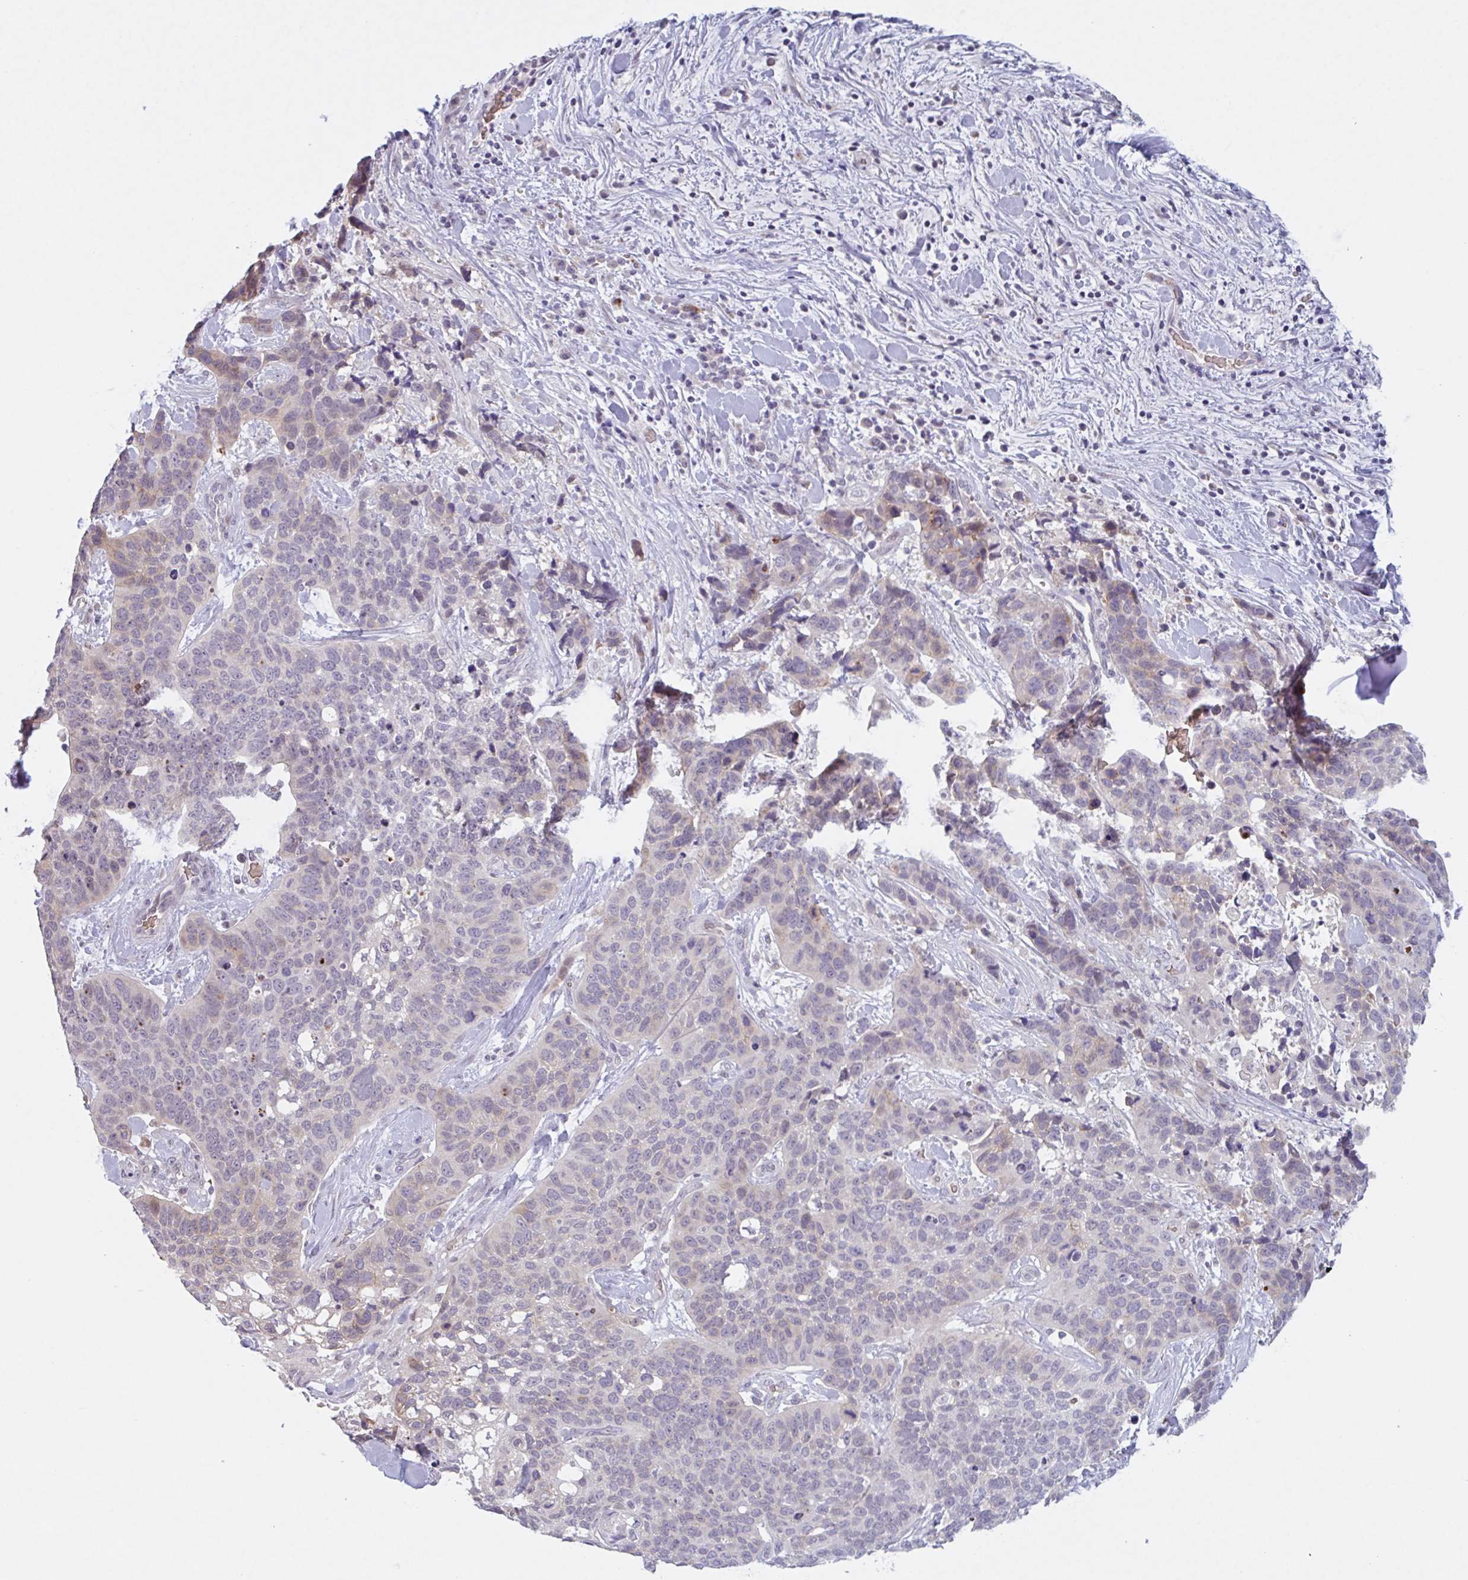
{"staining": {"intensity": "weak", "quantity": "<25%", "location": "cytoplasmic/membranous"}, "tissue": "lung cancer", "cell_type": "Tumor cells", "image_type": "cancer", "snomed": [{"axis": "morphology", "description": "Squamous cell carcinoma, NOS"}, {"axis": "topography", "description": "Lung"}], "caption": "Immunohistochemistry of squamous cell carcinoma (lung) shows no positivity in tumor cells.", "gene": "RHAG", "patient": {"sex": "male", "age": 62}}